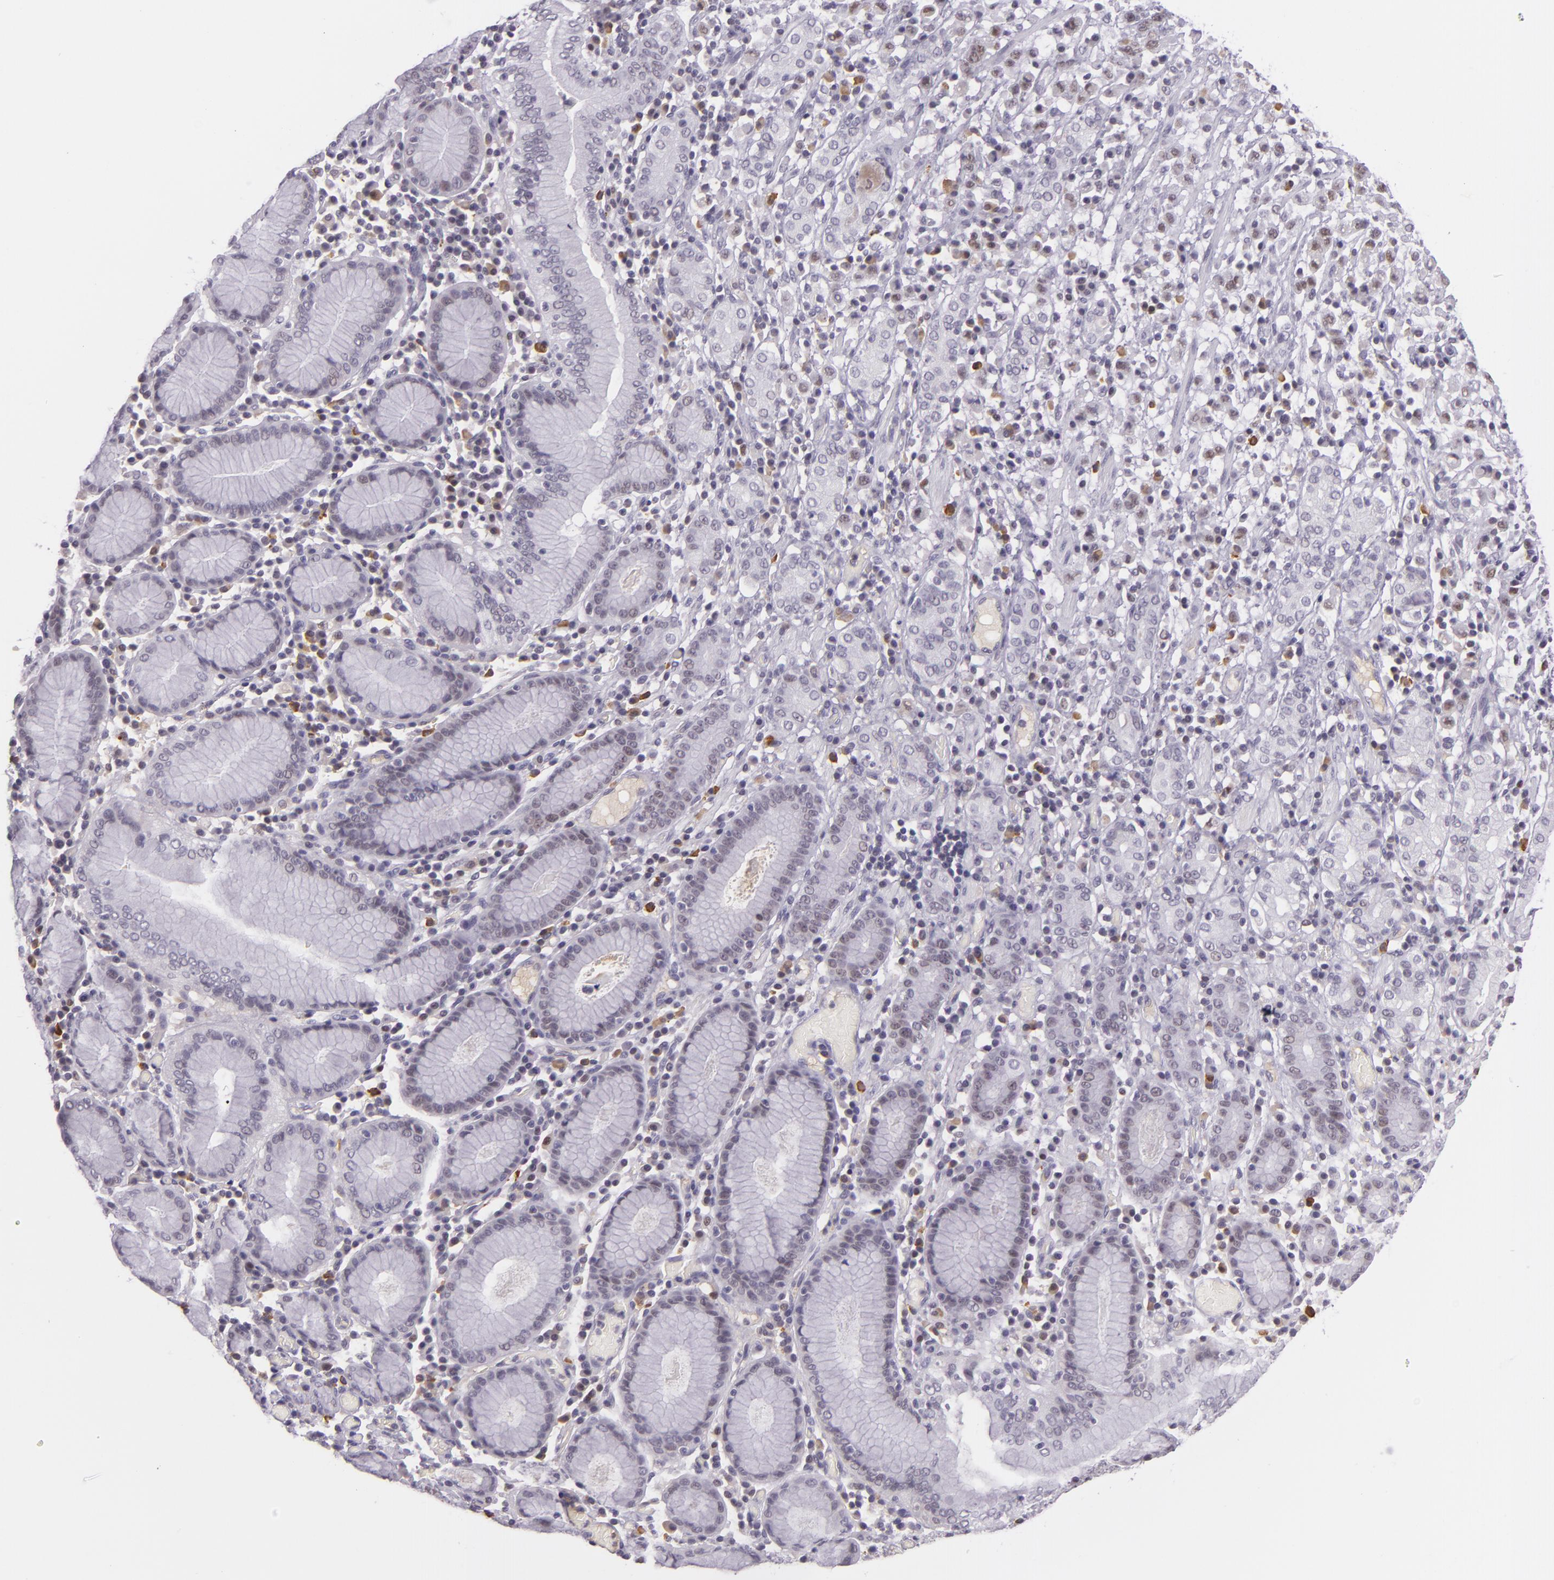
{"staining": {"intensity": "weak", "quantity": "25%-75%", "location": "nuclear"}, "tissue": "stomach cancer", "cell_type": "Tumor cells", "image_type": "cancer", "snomed": [{"axis": "morphology", "description": "Adenocarcinoma, NOS"}, {"axis": "topography", "description": "Stomach, lower"}], "caption": "A micrograph of human stomach cancer stained for a protein exhibits weak nuclear brown staining in tumor cells.", "gene": "CHEK2", "patient": {"sex": "male", "age": 88}}